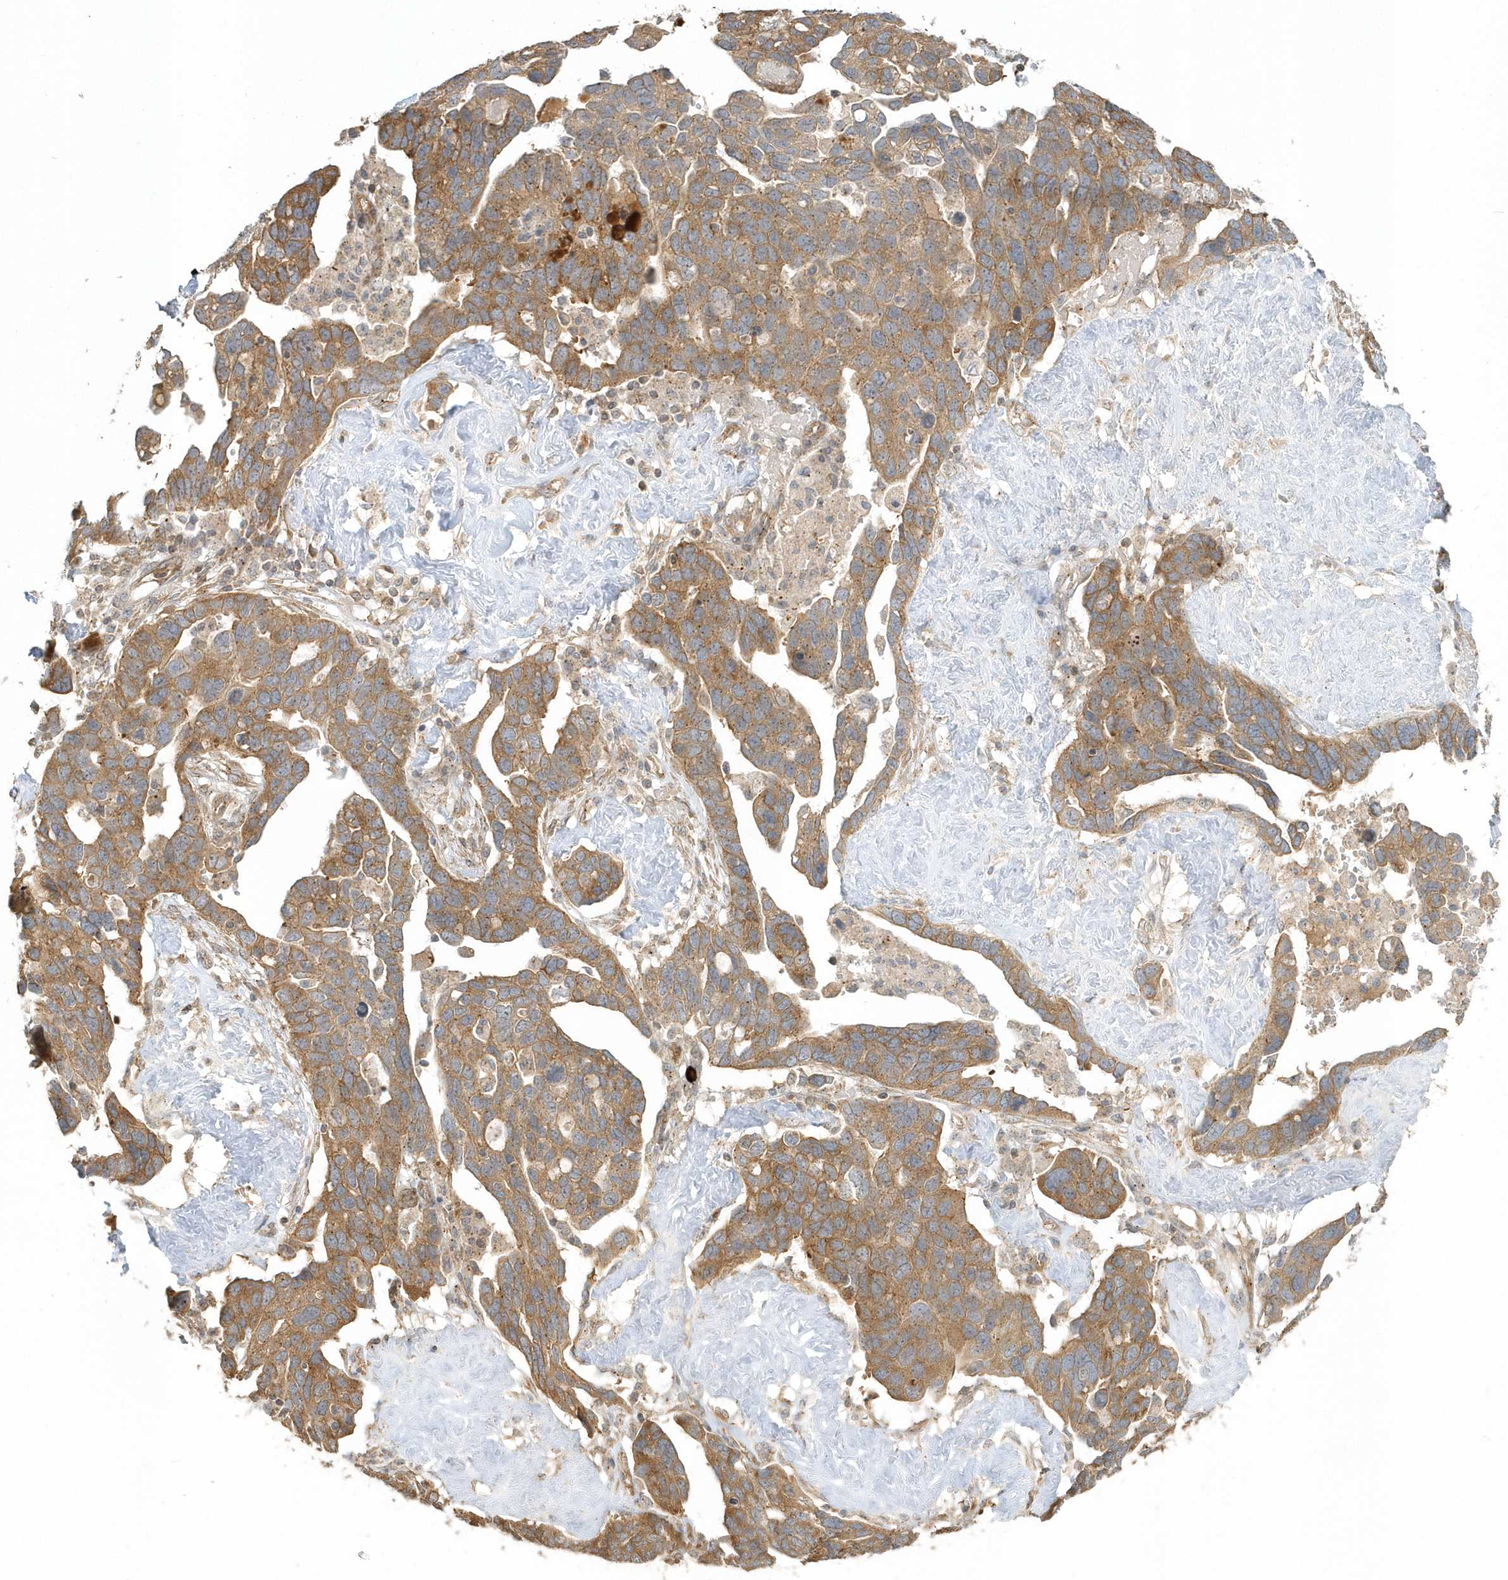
{"staining": {"intensity": "moderate", "quantity": ">75%", "location": "cytoplasmic/membranous"}, "tissue": "ovarian cancer", "cell_type": "Tumor cells", "image_type": "cancer", "snomed": [{"axis": "morphology", "description": "Cystadenocarcinoma, serous, NOS"}, {"axis": "topography", "description": "Ovary"}], "caption": "Tumor cells reveal medium levels of moderate cytoplasmic/membranous positivity in about >75% of cells in human serous cystadenocarcinoma (ovarian).", "gene": "STIM2", "patient": {"sex": "female", "age": 54}}